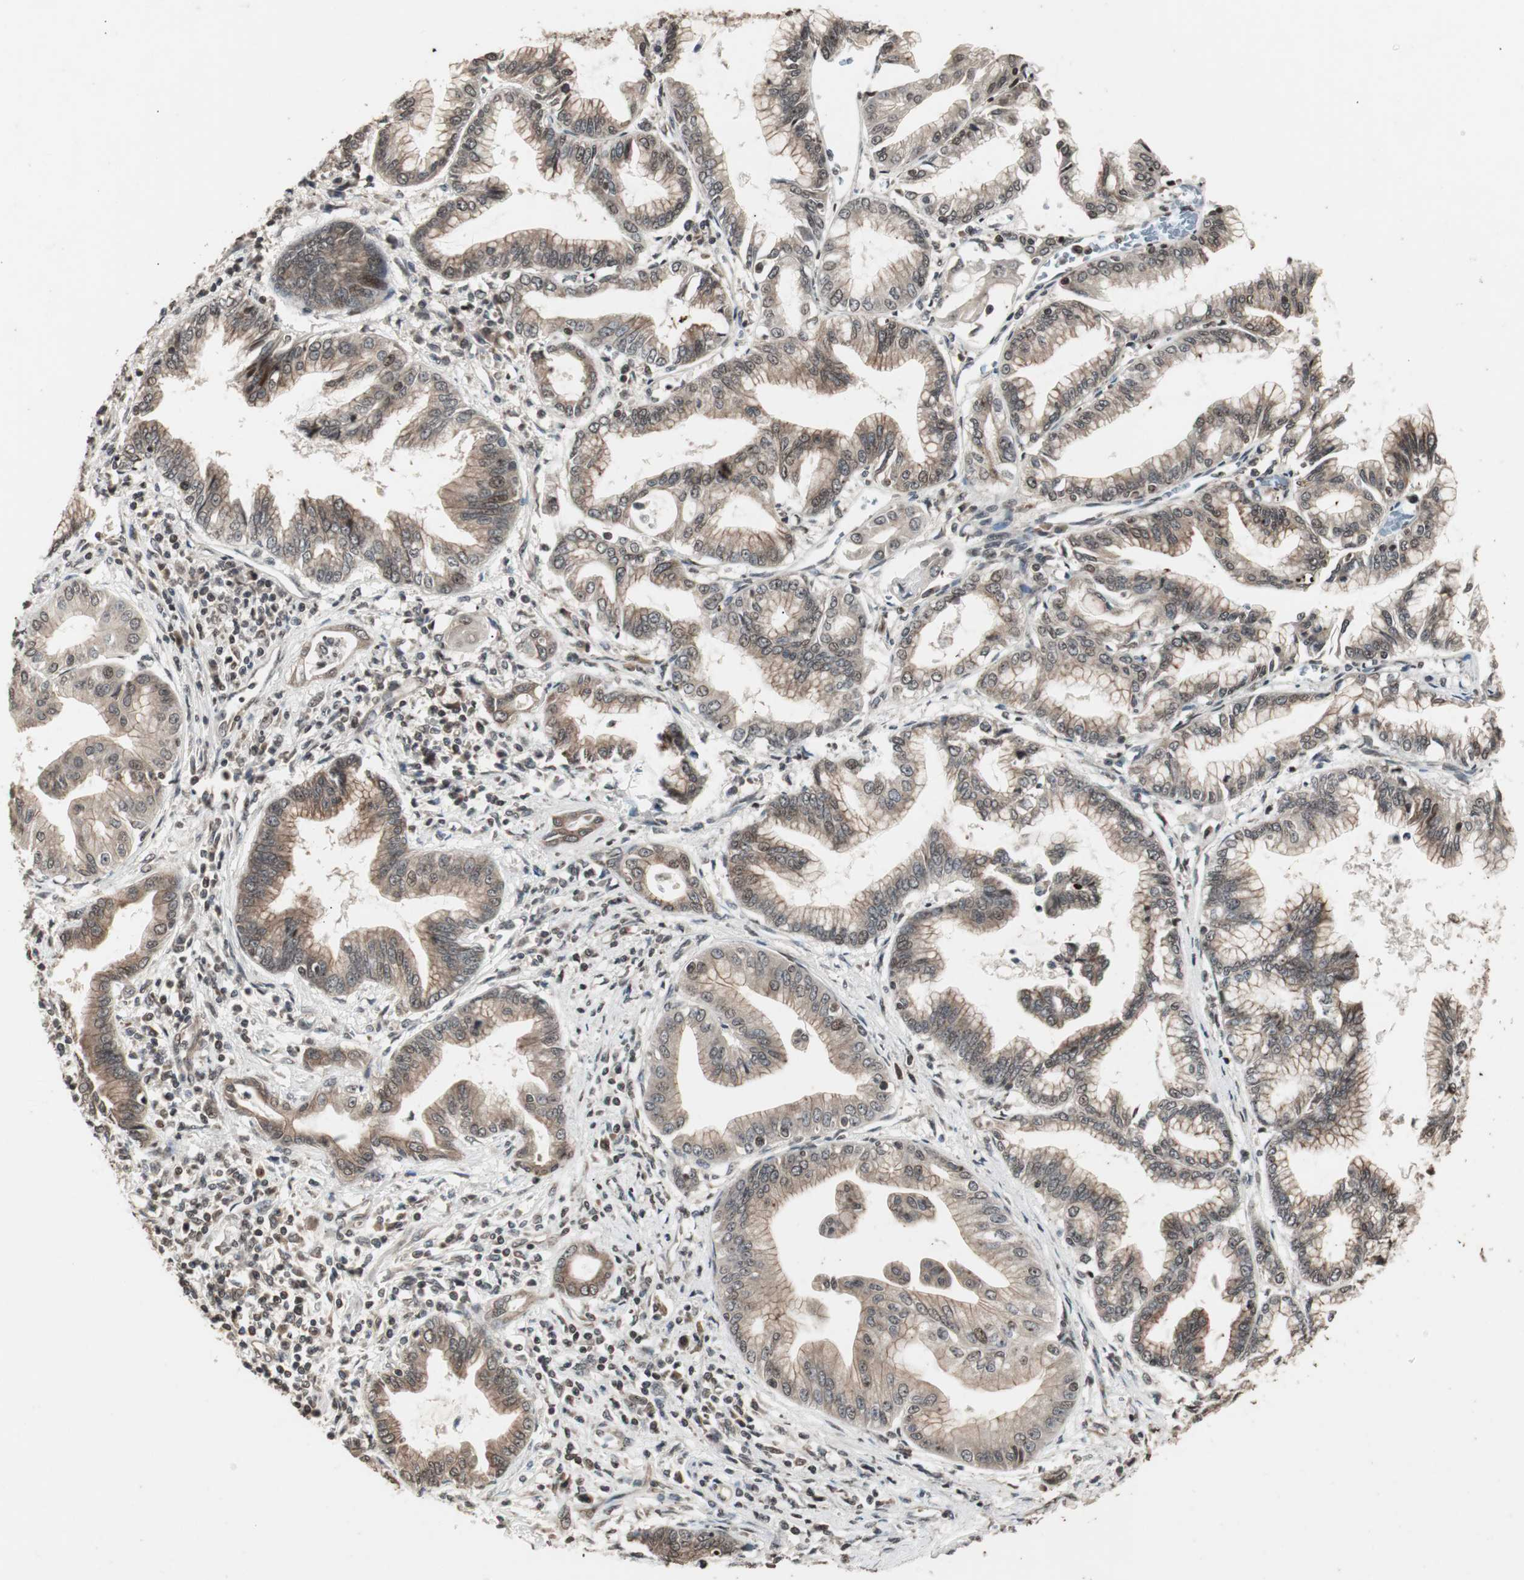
{"staining": {"intensity": "moderate", "quantity": "25%-75%", "location": "cytoplasmic/membranous"}, "tissue": "pancreatic cancer", "cell_type": "Tumor cells", "image_type": "cancer", "snomed": [{"axis": "morphology", "description": "Adenocarcinoma, NOS"}, {"axis": "topography", "description": "Pancreas"}], "caption": "DAB immunohistochemical staining of pancreatic adenocarcinoma displays moderate cytoplasmic/membranous protein positivity in approximately 25%-75% of tumor cells. (Stains: DAB (3,3'-diaminobenzidine) in brown, nuclei in blue, Microscopy: brightfield microscopy at high magnification).", "gene": "ZFC3H1", "patient": {"sex": "female", "age": 64}}